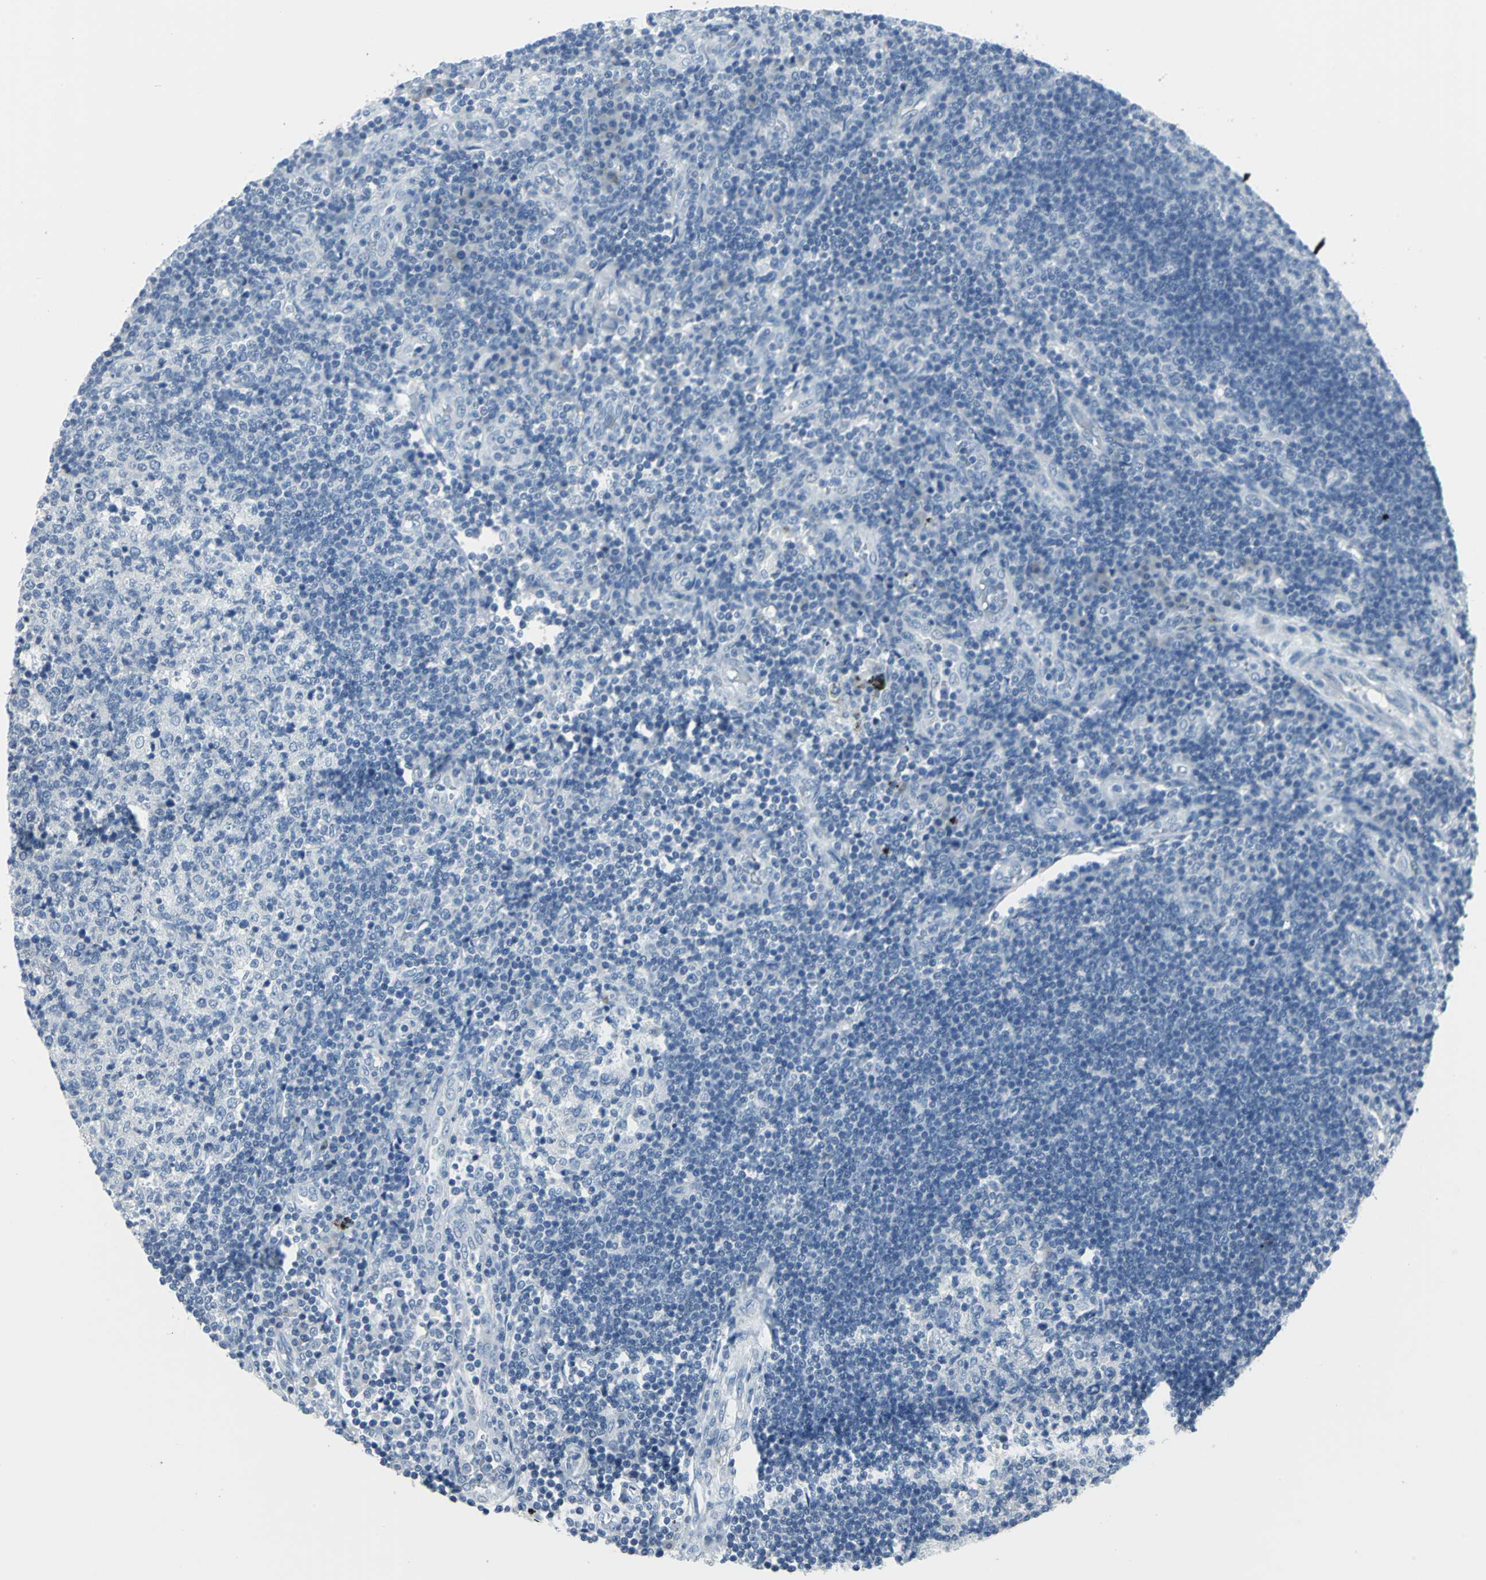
{"staining": {"intensity": "negative", "quantity": "none", "location": "none"}, "tissue": "lymph node", "cell_type": "Germinal center cells", "image_type": "normal", "snomed": [{"axis": "morphology", "description": "Normal tissue, NOS"}, {"axis": "morphology", "description": "Squamous cell carcinoma, metastatic, NOS"}, {"axis": "topography", "description": "Lymph node"}], "caption": "This photomicrograph is of unremarkable lymph node stained with immunohistochemistry (IHC) to label a protein in brown with the nuclei are counter-stained blue. There is no positivity in germinal center cells. (Brightfield microscopy of DAB immunohistochemistry at high magnification).", "gene": "DNAI2", "patient": {"sex": "female", "age": 53}}